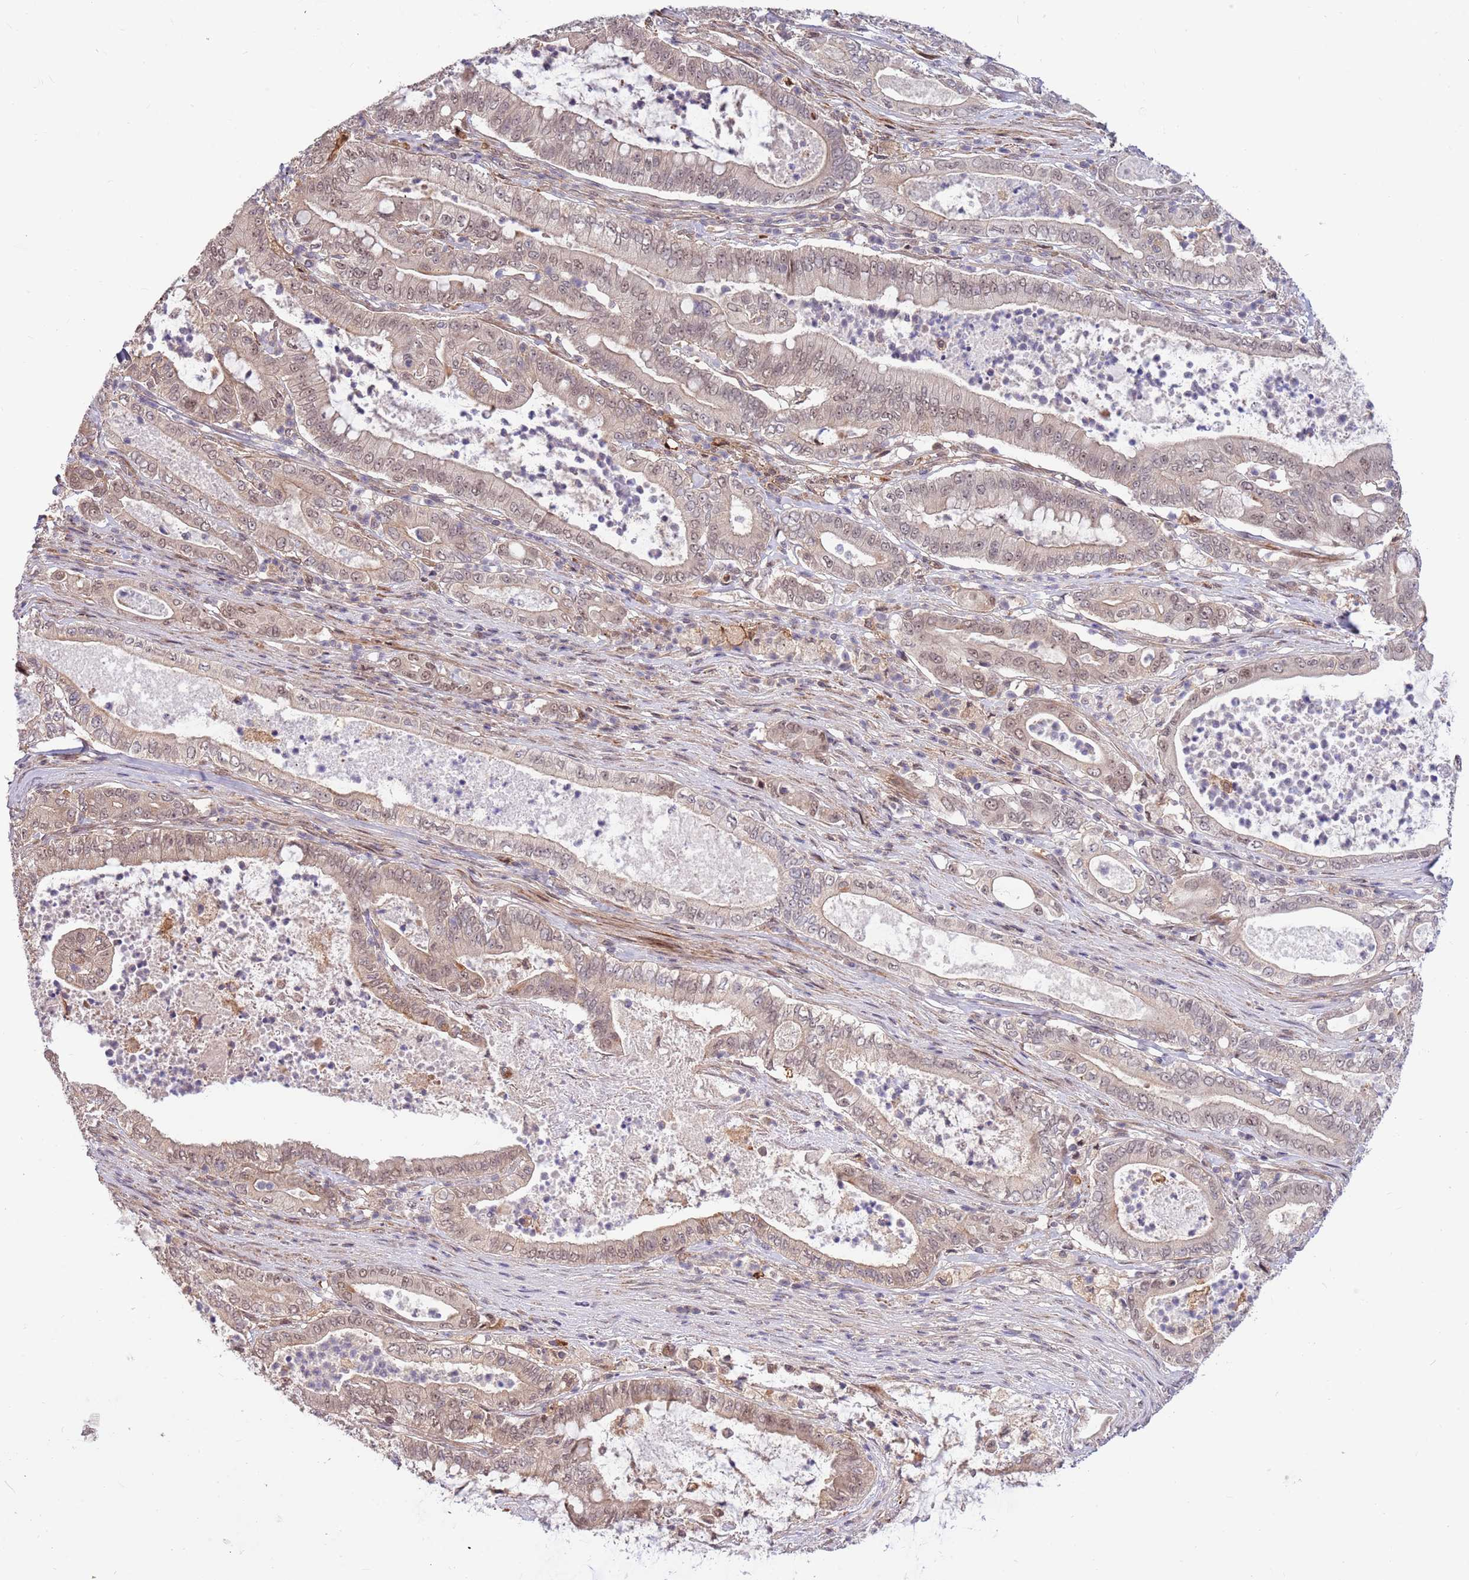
{"staining": {"intensity": "weak", "quantity": "<25%", "location": "nuclear"}, "tissue": "pancreatic cancer", "cell_type": "Tumor cells", "image_type": "cancer", "snomed": [{"axis": "morphology", "description": "Adenocarcinoma, NOS"}, {"axis": "topography", "description": "Pancreas"}], "caption": "Protein analysis of pancreatic adenocarcinoma shows no significant staining in tumor cells.", "gene": "HAUS3", "patient": {"sex": "male", "age": 71}}